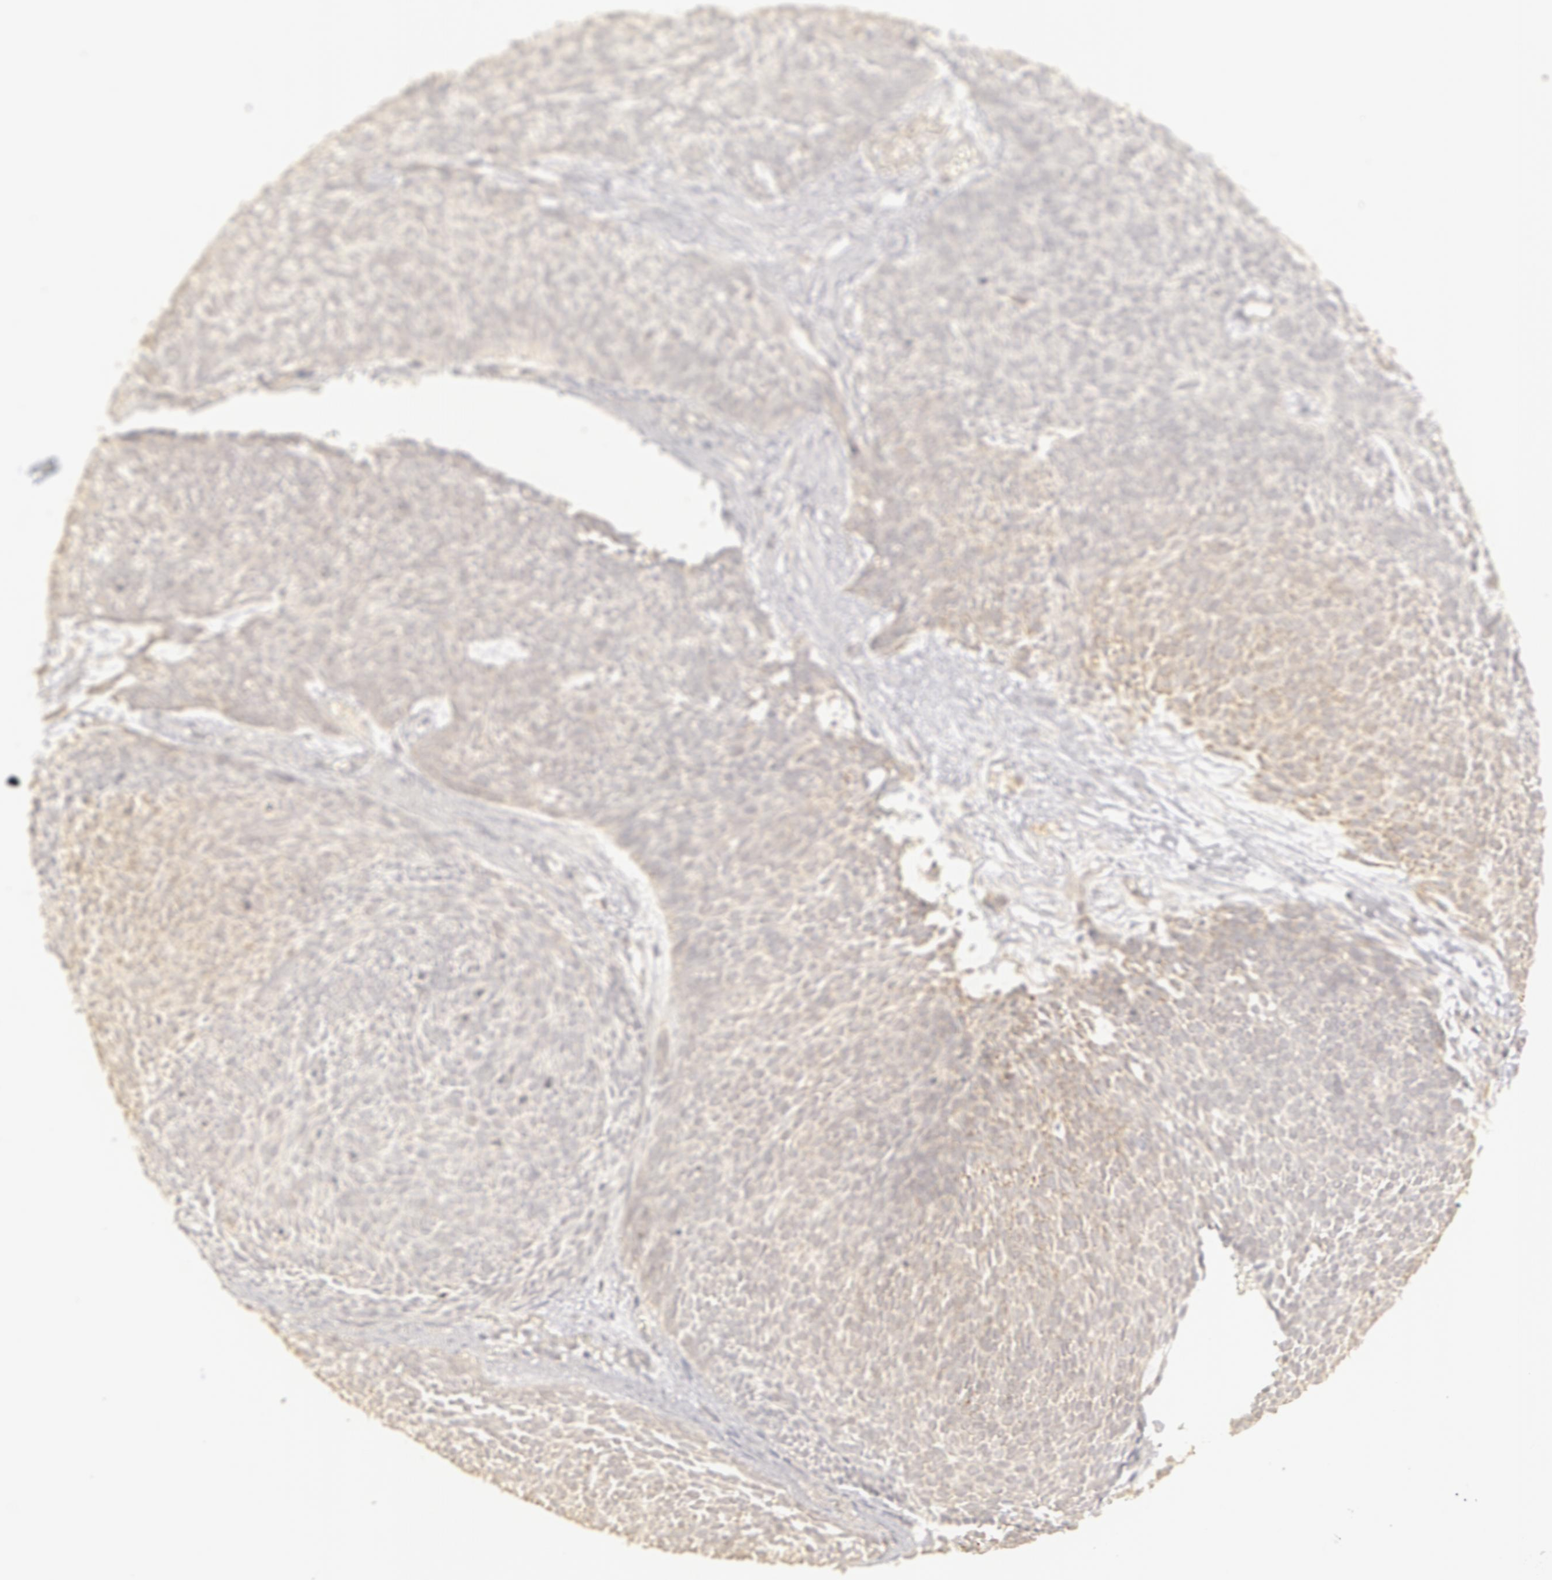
{"staining": {"intensity": "negative", "quantity": "none", "location": "none"}, "tissue": "skin cancer", "cell_type": "Tumor cells", "image_type": "cancer", "snomed": [{"axis": "morphology", "description": "Basal cell carcinoma"}, {"axis": "topography", "description": "Skin"}], "caption": "Tumor cells show no significant positivity in skin cancer (basal cell carcinoma).", "gene": "ADPRH", "patient": {"sex": "male", "age": 84}}